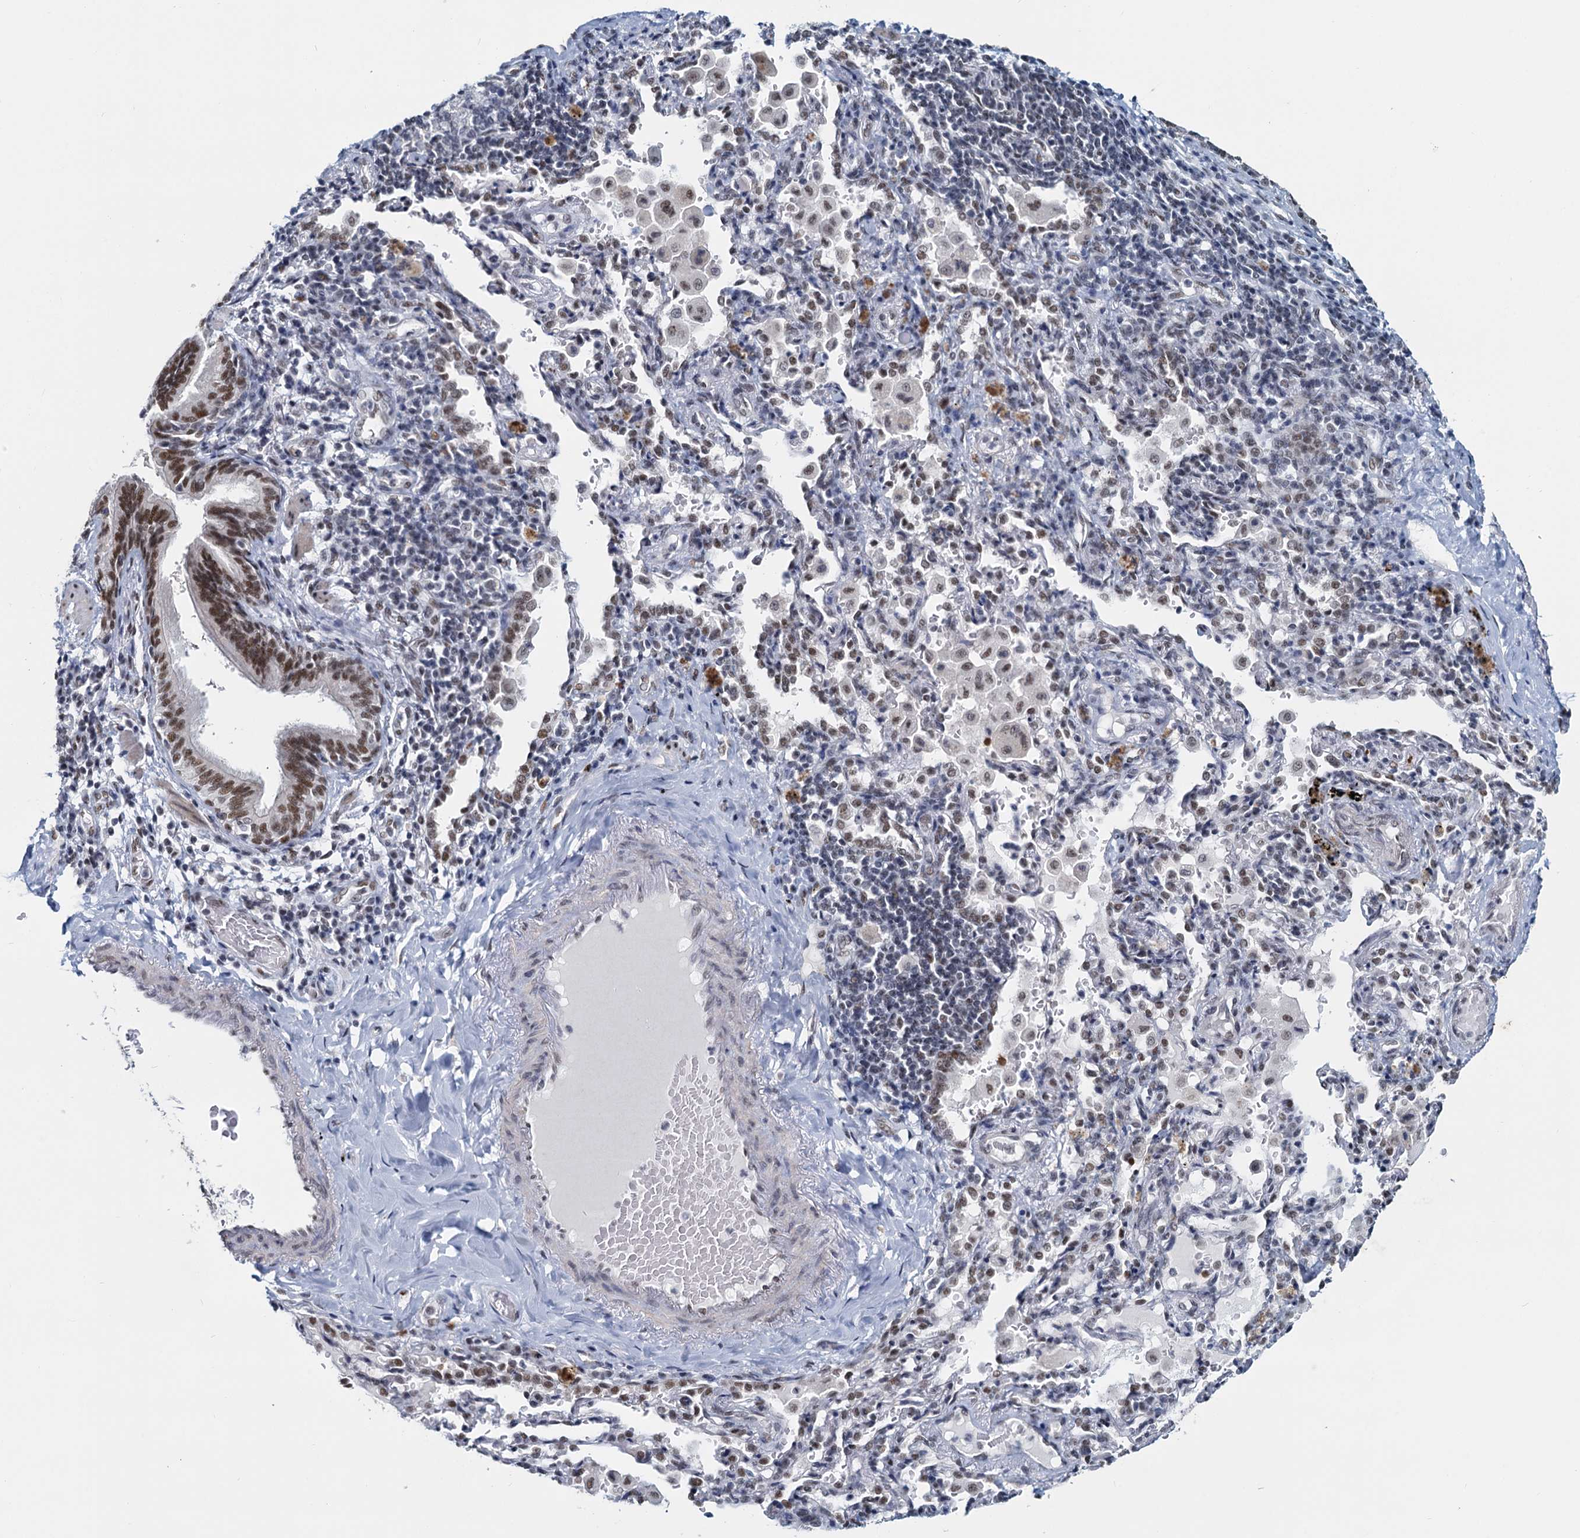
{"staining": {"intensity": "moderate", "quantity": ">75%", "location": "nuclear"}, "tissue": "bronchus", "cell_type": "Respiratory epithelial cells", "image_type": "normal", "snomed": [{"axis": "morphology", "description": "Normal tissue, NOS"}, {"axis": "topography", "description": "Cartilage tissue"}, {"axis": "topography", "description": "Bronchus"}], "caption": "Immunohistochemical staining of unremarkable bronchus shows >75% levels of moderate nuclear protein staining in about >75% of respiratory epithelial cells.", "gene": "METTL14", "patient": {"sex": "female", "age": 36}}